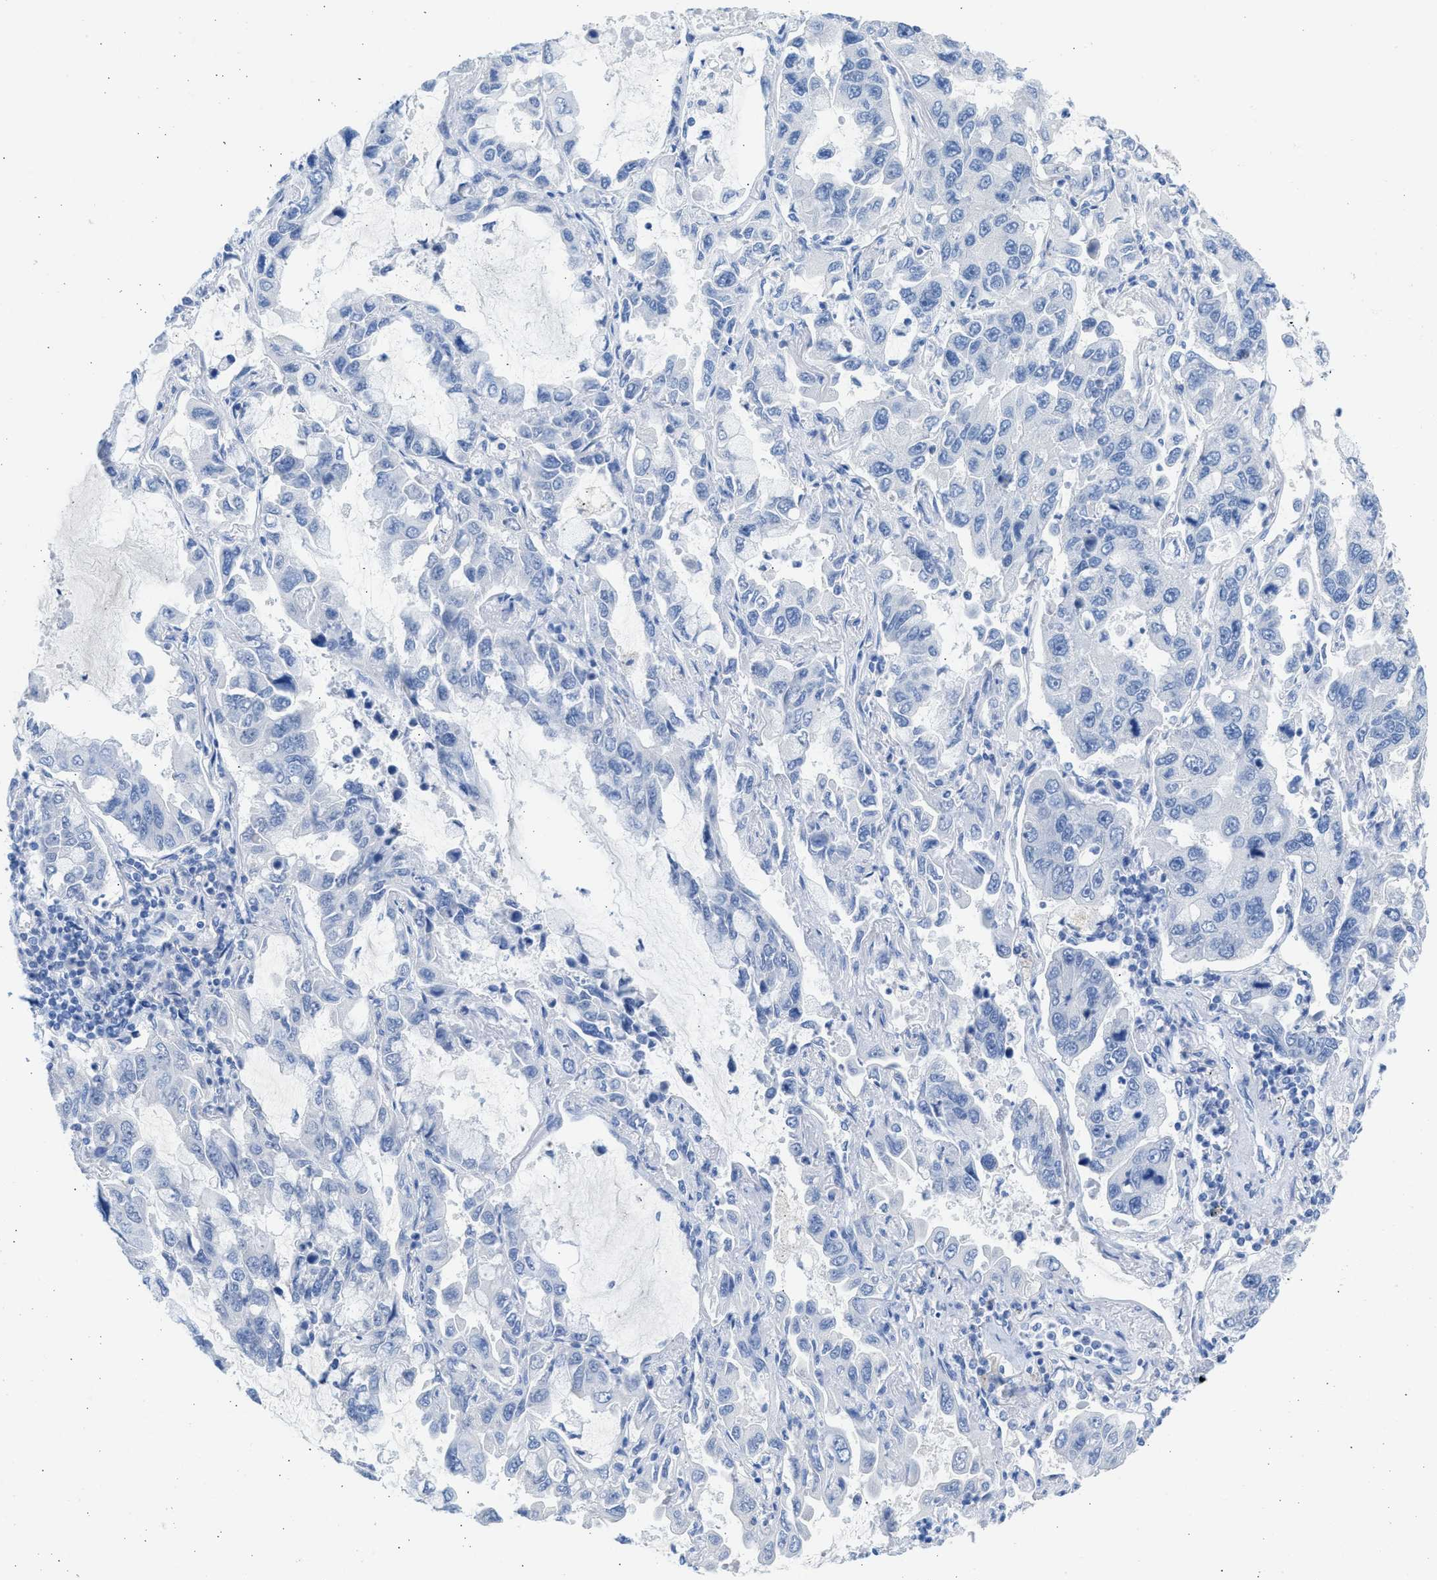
{"staining": {"intensity": "negative", "quantity": "none", "location": "none"}, "tissue": "lung cancer", "cell_type": "Tumor cells", "image_type": "cancer", "snomed": [{"axis": "morphology", "description": "Adenocarcinoma, NOS"}, {"axis": "topography", "description": "Lung"}], "caption": "Tumor cells are negative for protein expression in human lung cancer (adenocarcinoma). (DAB IHC visualized using brightfield microscopy, high magnification).", "gene": "SPATA3", "patient": {"sex": "male", "age": 64}}